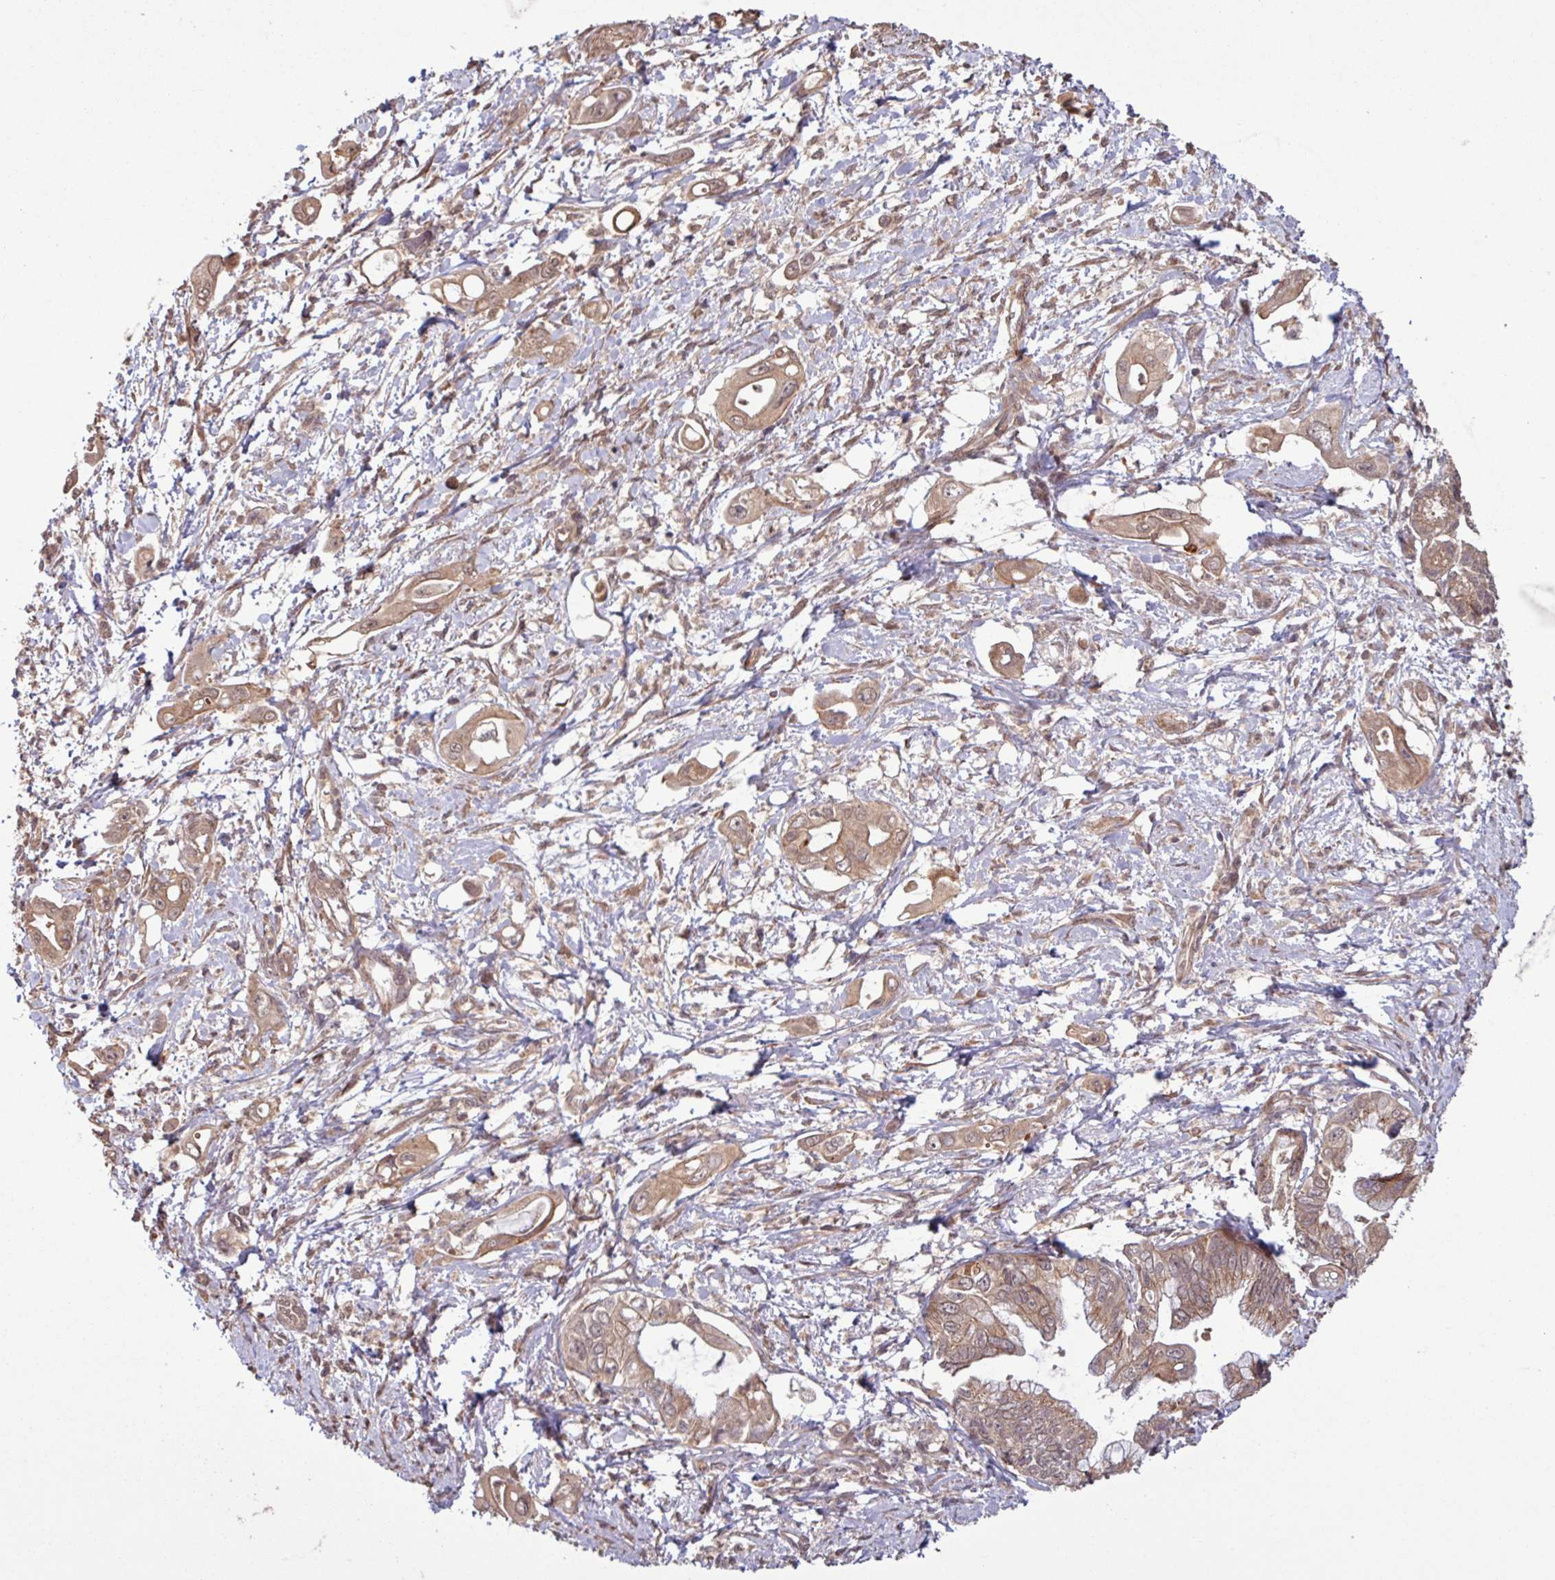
{"staining": {"intensity": "moderate", "quantity": ">75%", "location": "cytoplasmic/membranous"}, "tissue": "pancreatic cancer", "cell_type": "Tumor cells", "image_type": "cancer", "snomed": [{"axis": "morphology", "description": "Adenocarcinoma, NOS"}, {"axis": "topography", "description": "Pancreas"}], "caption": "Immunohistochemistry (IHC) of pancreatic adenocarcinoma demonstrates medium levels of moderate cytoplasmic/membranous positivity in about >75% of tumor cells.", "gene": "TRABD2A", "patient": {"sex": "male", "age": 61}}